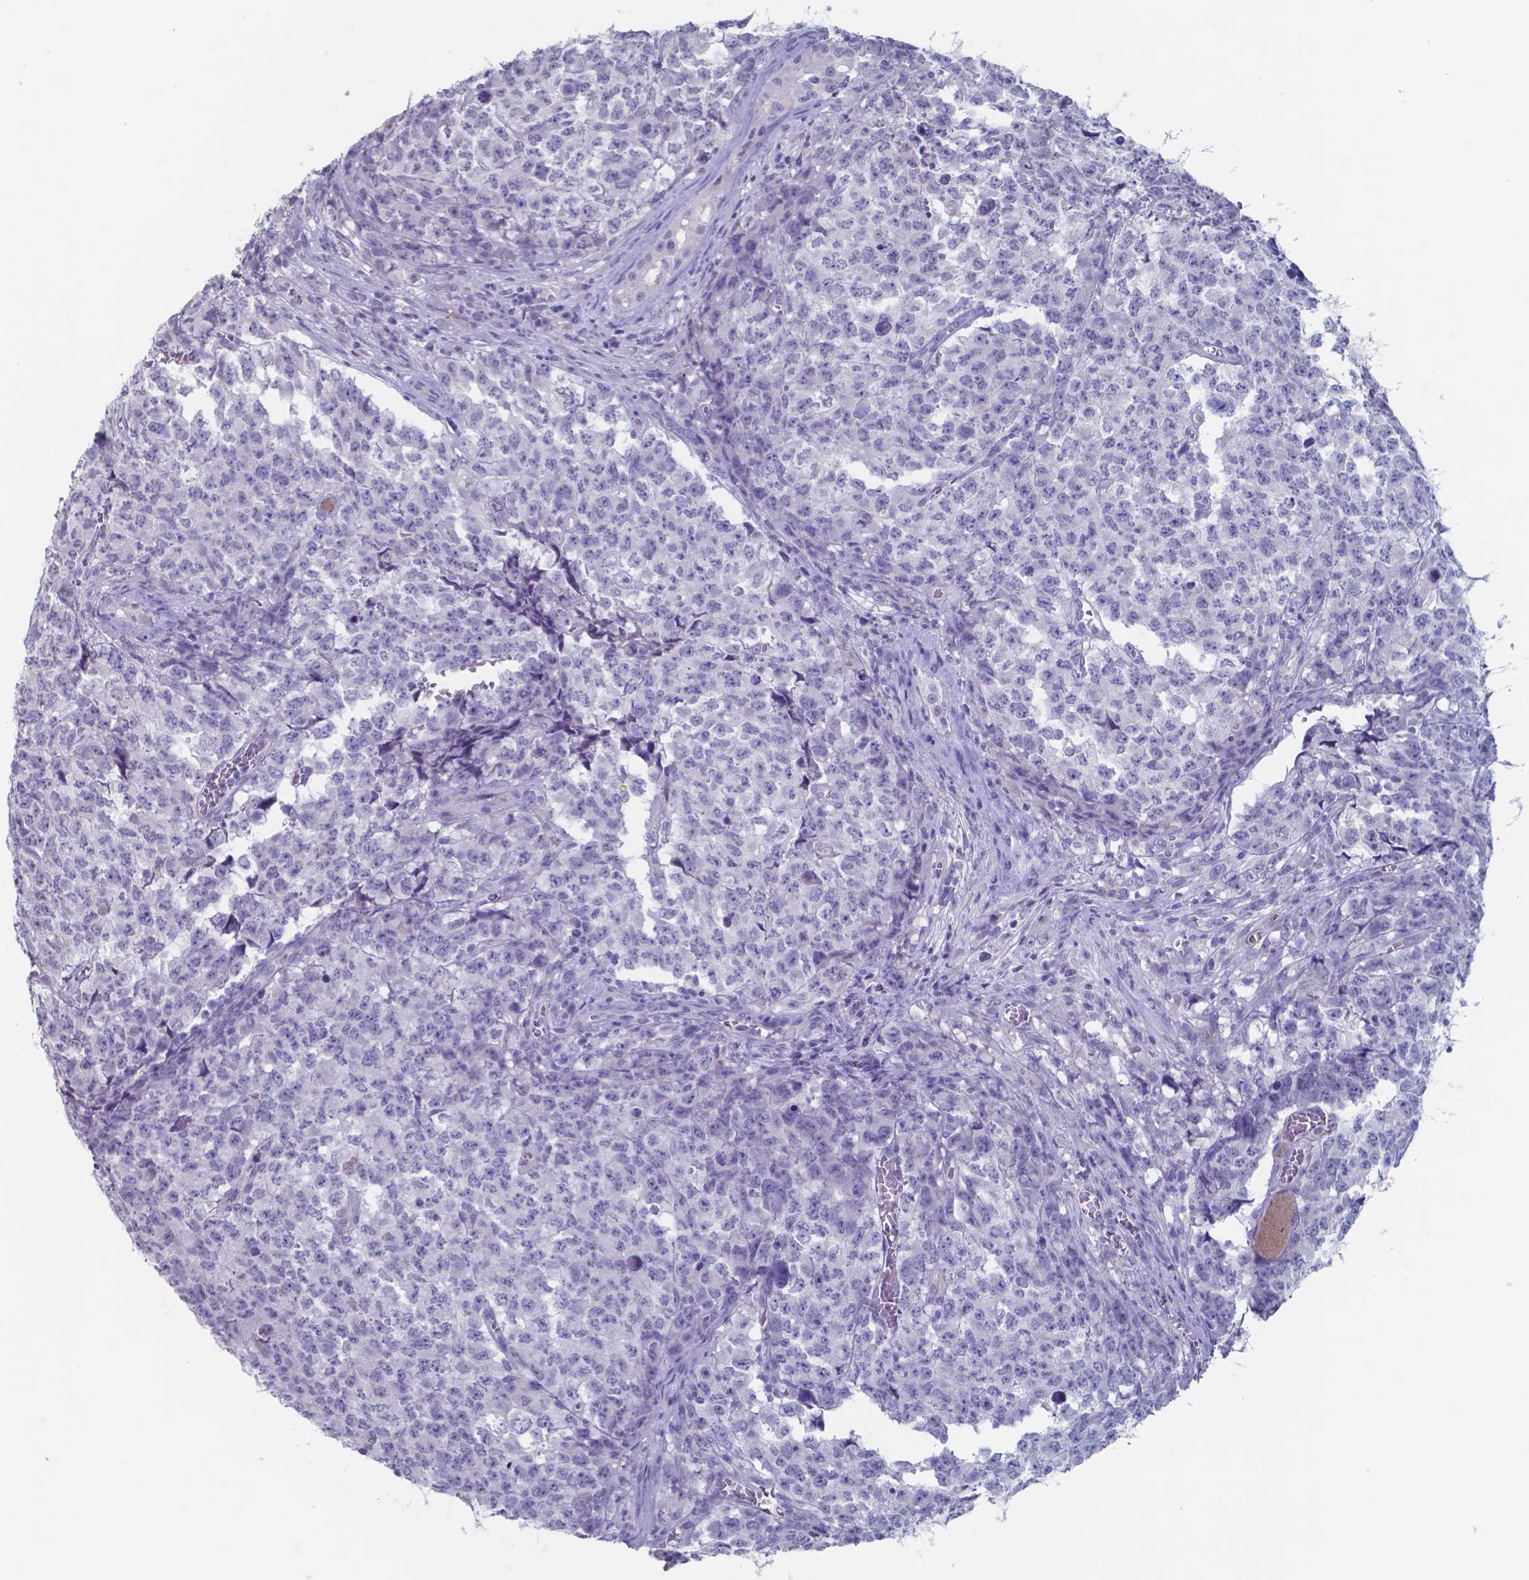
{"staining": {"intensity": "negative", "quantity": "none", "location": "none"}, "tissue": "testis cancer", "cell_type": "Tumor cells", "image_type": "cancer", "snomed": [{"axis": "morphology", "description": "Carcinoma, Embryonal, NOS"}, {"axis": "topography", "description": "Testis"}], "caption": "Immunohistochemistry of human testis embryonal carcinoma shows no staining in tumor cells.", "gene": "TTR", "patient": {"sex": "male", "age": 23}}